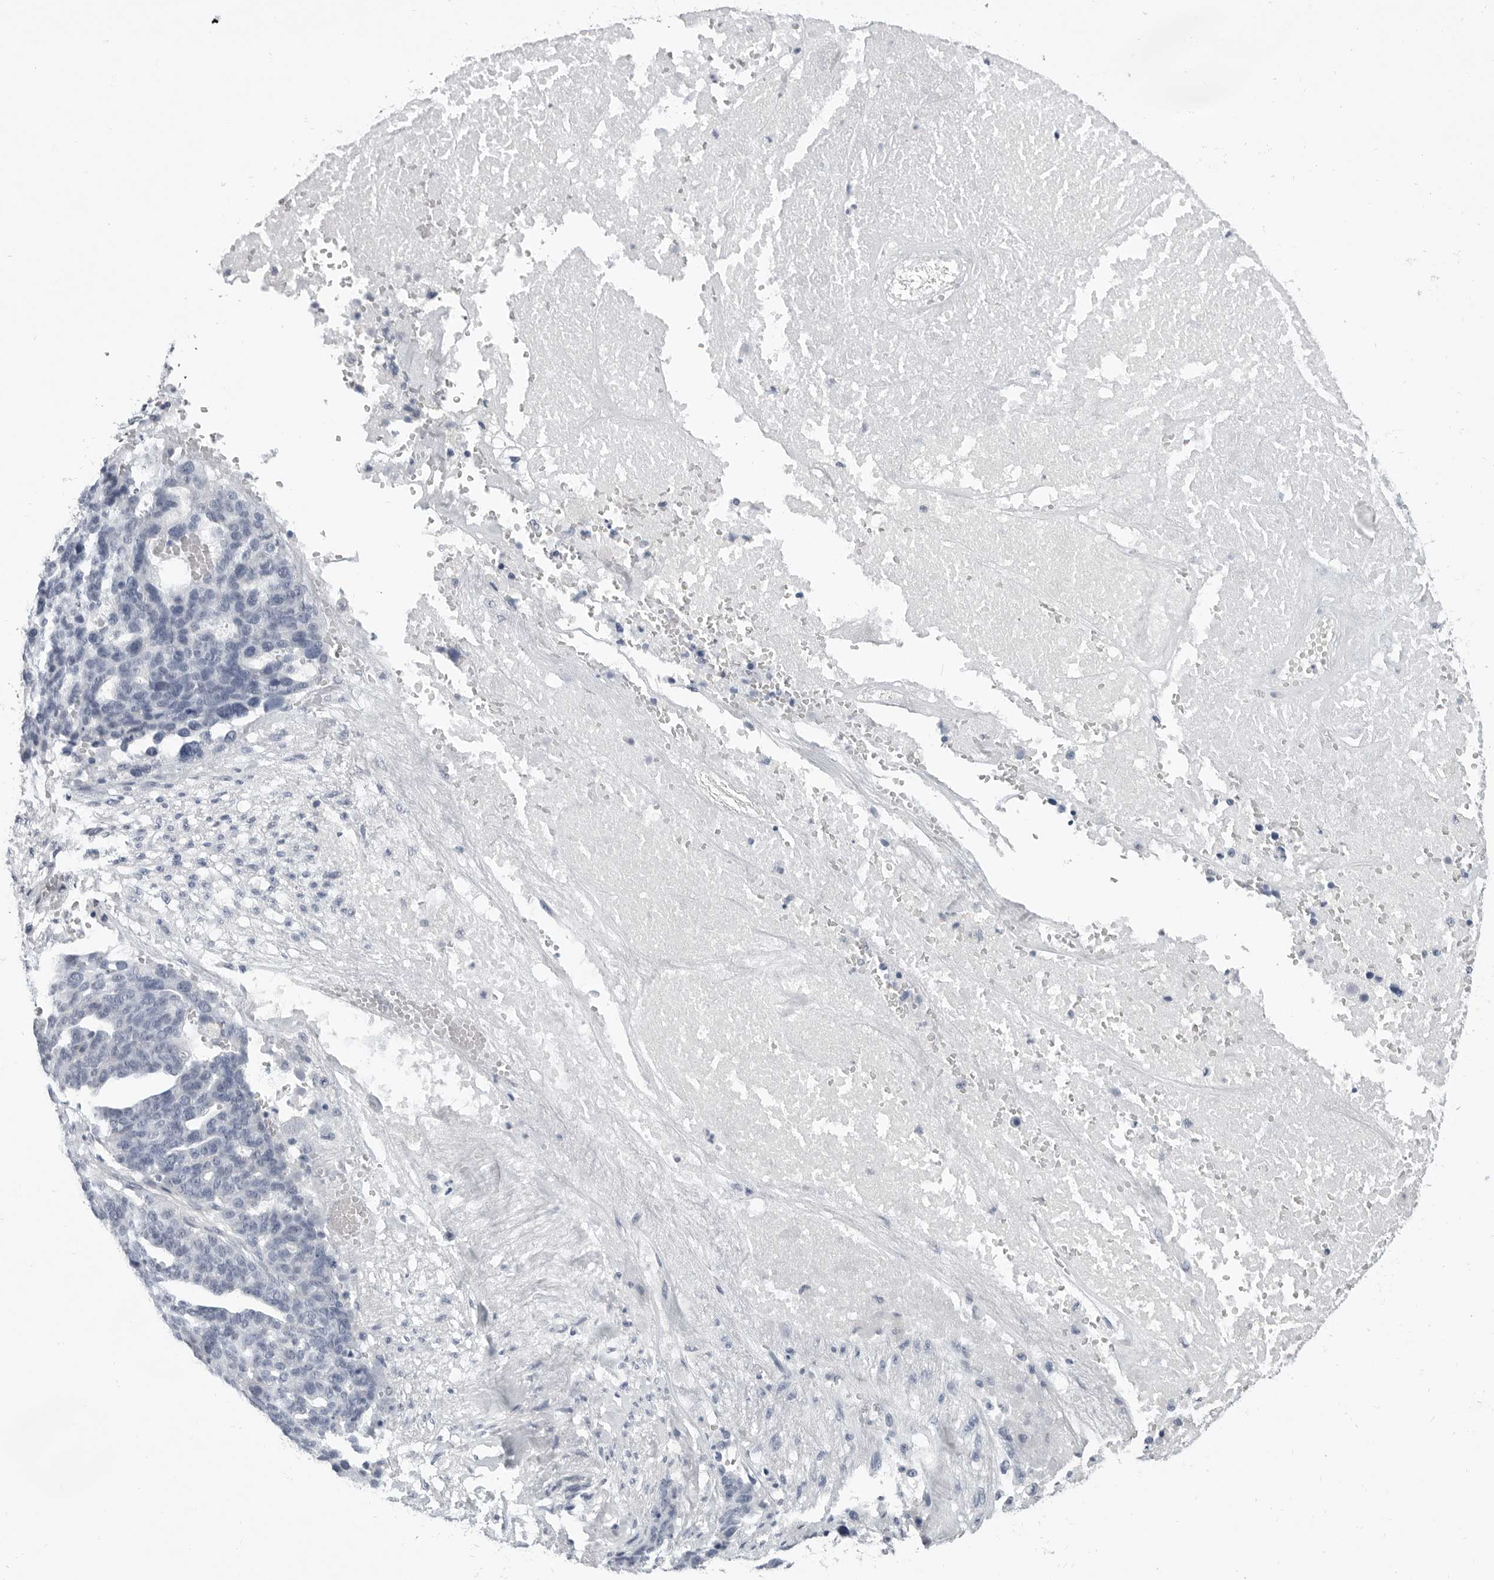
{"staining": {"intensity": "negative", "quantity": "none", "location": "none"}, "tissue": "ovarian cancer", "cell_type": "Tumor cells", "image_type": "cancer", "snomed": [{"axis": "morphology", "description": "Cystadenocarcinoma, serous, NOS"}, {"axis": "topography", "description": "Ovary"}], "caption": "High magnification brightfield microscopy of serous cystadenocarcinoma (ovarian) stained with DAB (brown) and counterstained with hematoxylin (blue): tumor cells show no significant expression.", "gene": "PLN", "patient": {"sex": "female", "age": 59}}